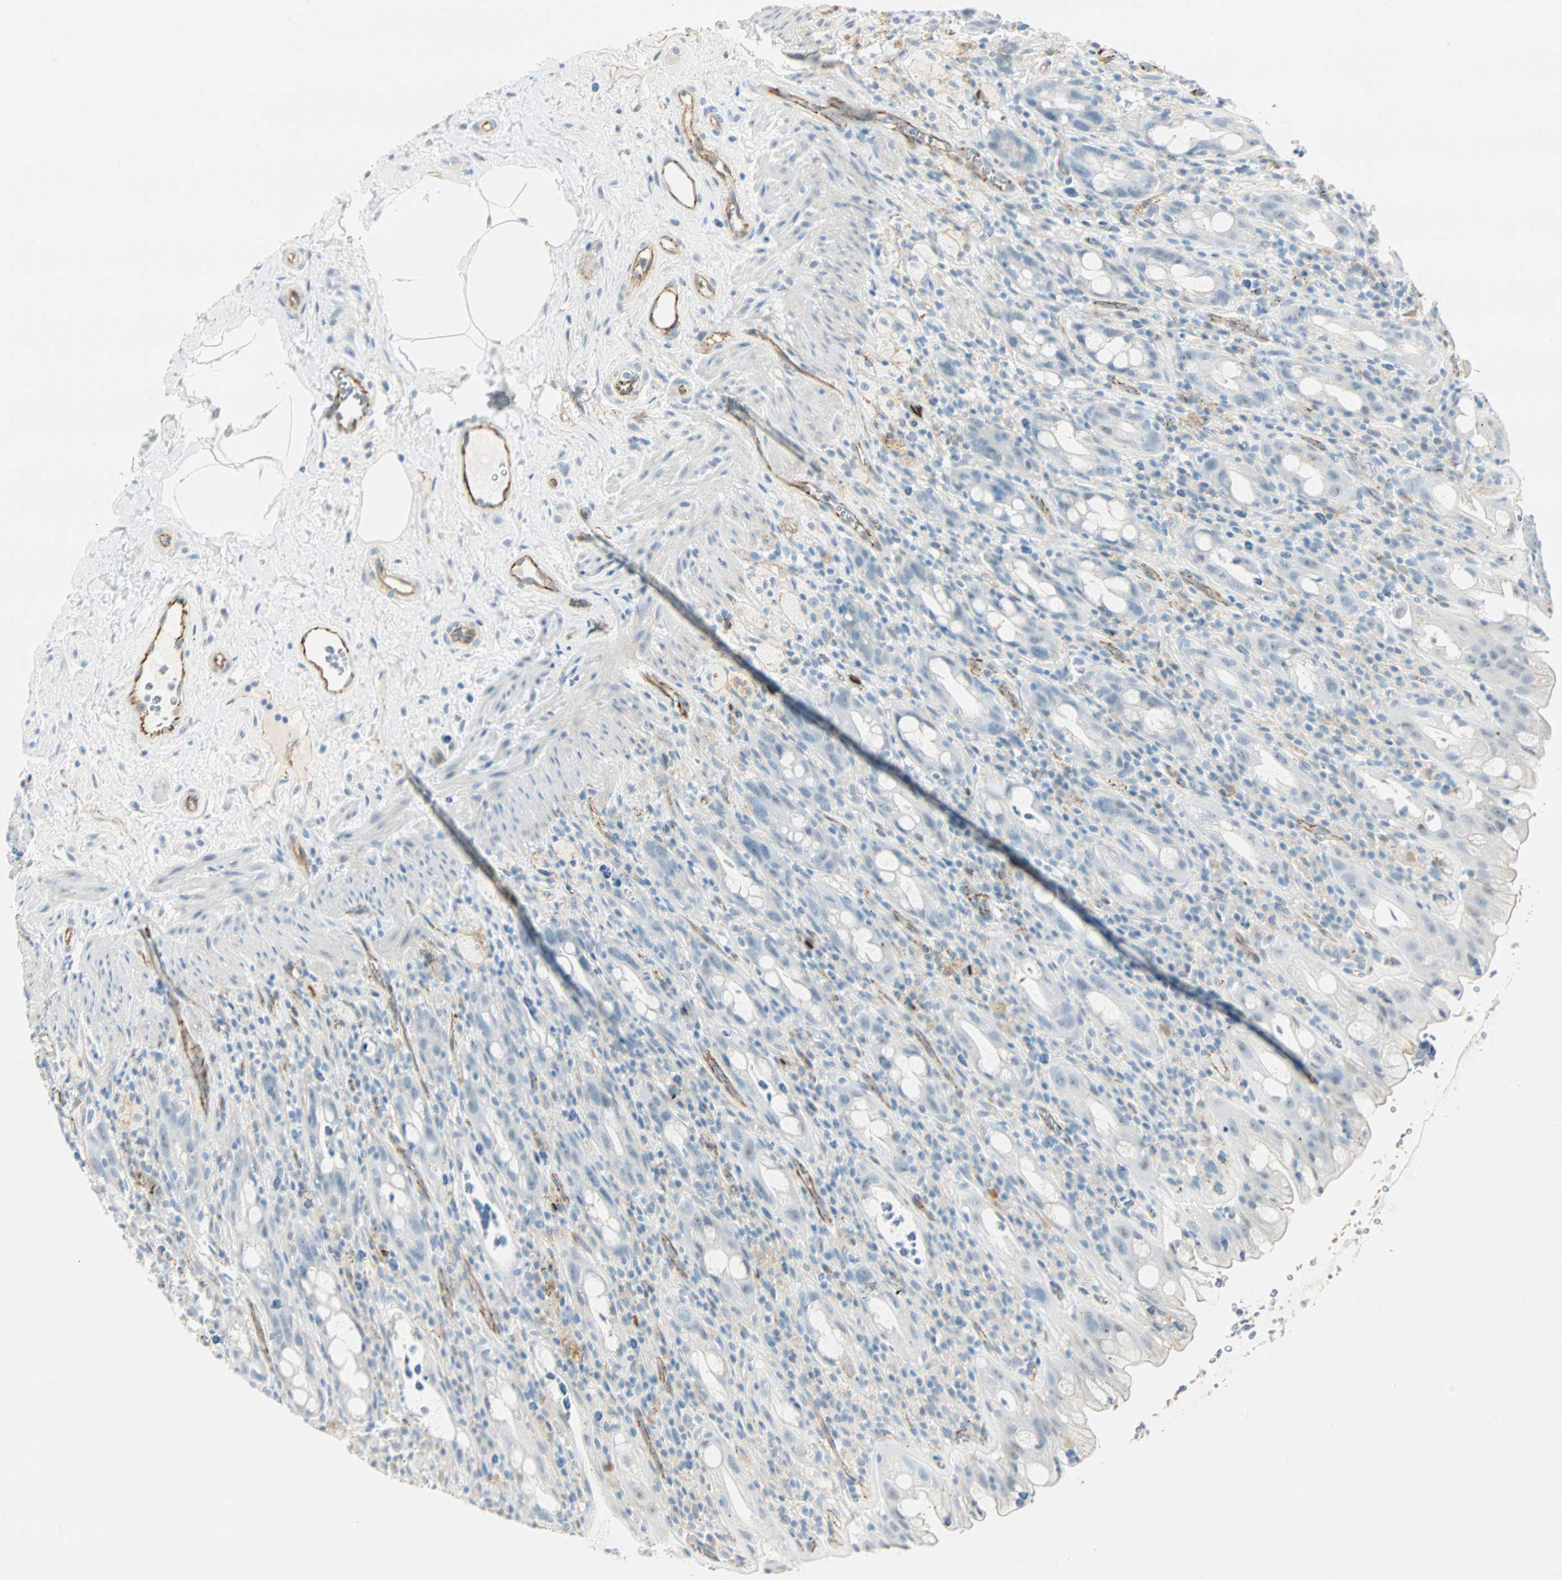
{"staining": {"intensity": "weak", "quantity": "25%-75%", "location": "cytoplasmic/membranous"}, "tissue": "rectum", "cell_type": "Glandular cells", "image_type": "normal", "snomed": [{"axis": "morphology", "description": "Normal tissue, NOS"}, {"axis": "topography", "description": "Rectum"}], "caption": "The image shows staining of normal rectum, revealing weak cytoplasmic/membranous protein staining (brown color) within glandular cells.", "gene": "VPS9D1", "patient": {"sex": "male", "age": 44}}